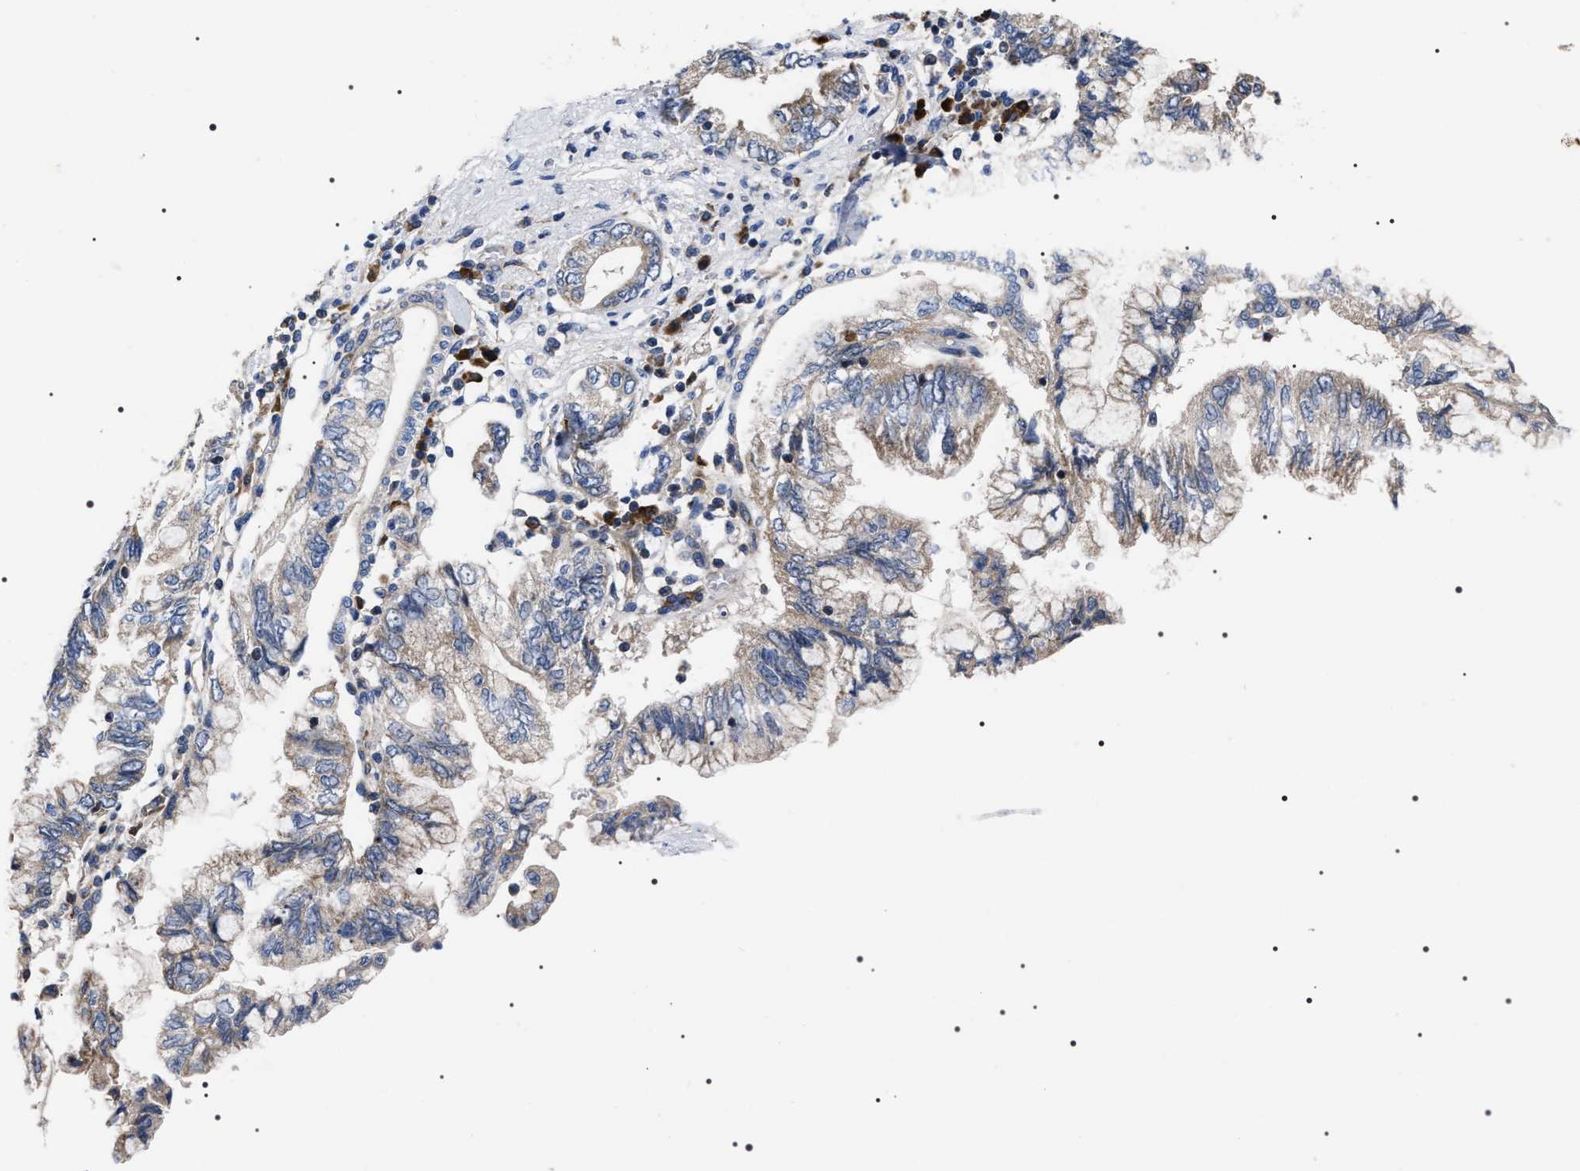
{"staining": {"intensity": "weak", "quantity": "<25%", "location": "cytoplasmic/membranous"}, "tissue": "pancreatic cancer", "cell_type": "Tumor cells", "image_type": "cancer", "snomed": [{"axis": "morphology", "description": "Adenocarcinoma, NOS"}, {"axis": "topography", "description": "Pancreas"}], "caption": "DAB (3,3'-diaminobenzidine) immunohistochemical staining of adenocarcinoma (pancreatic) reveals no significant positivity in tumor cells. (DAB immunohistochemistry visualized using brightfield microscopy, high magnification).", "gene": "MIS18A", "patient": {"sex": "female", "age": 73}}